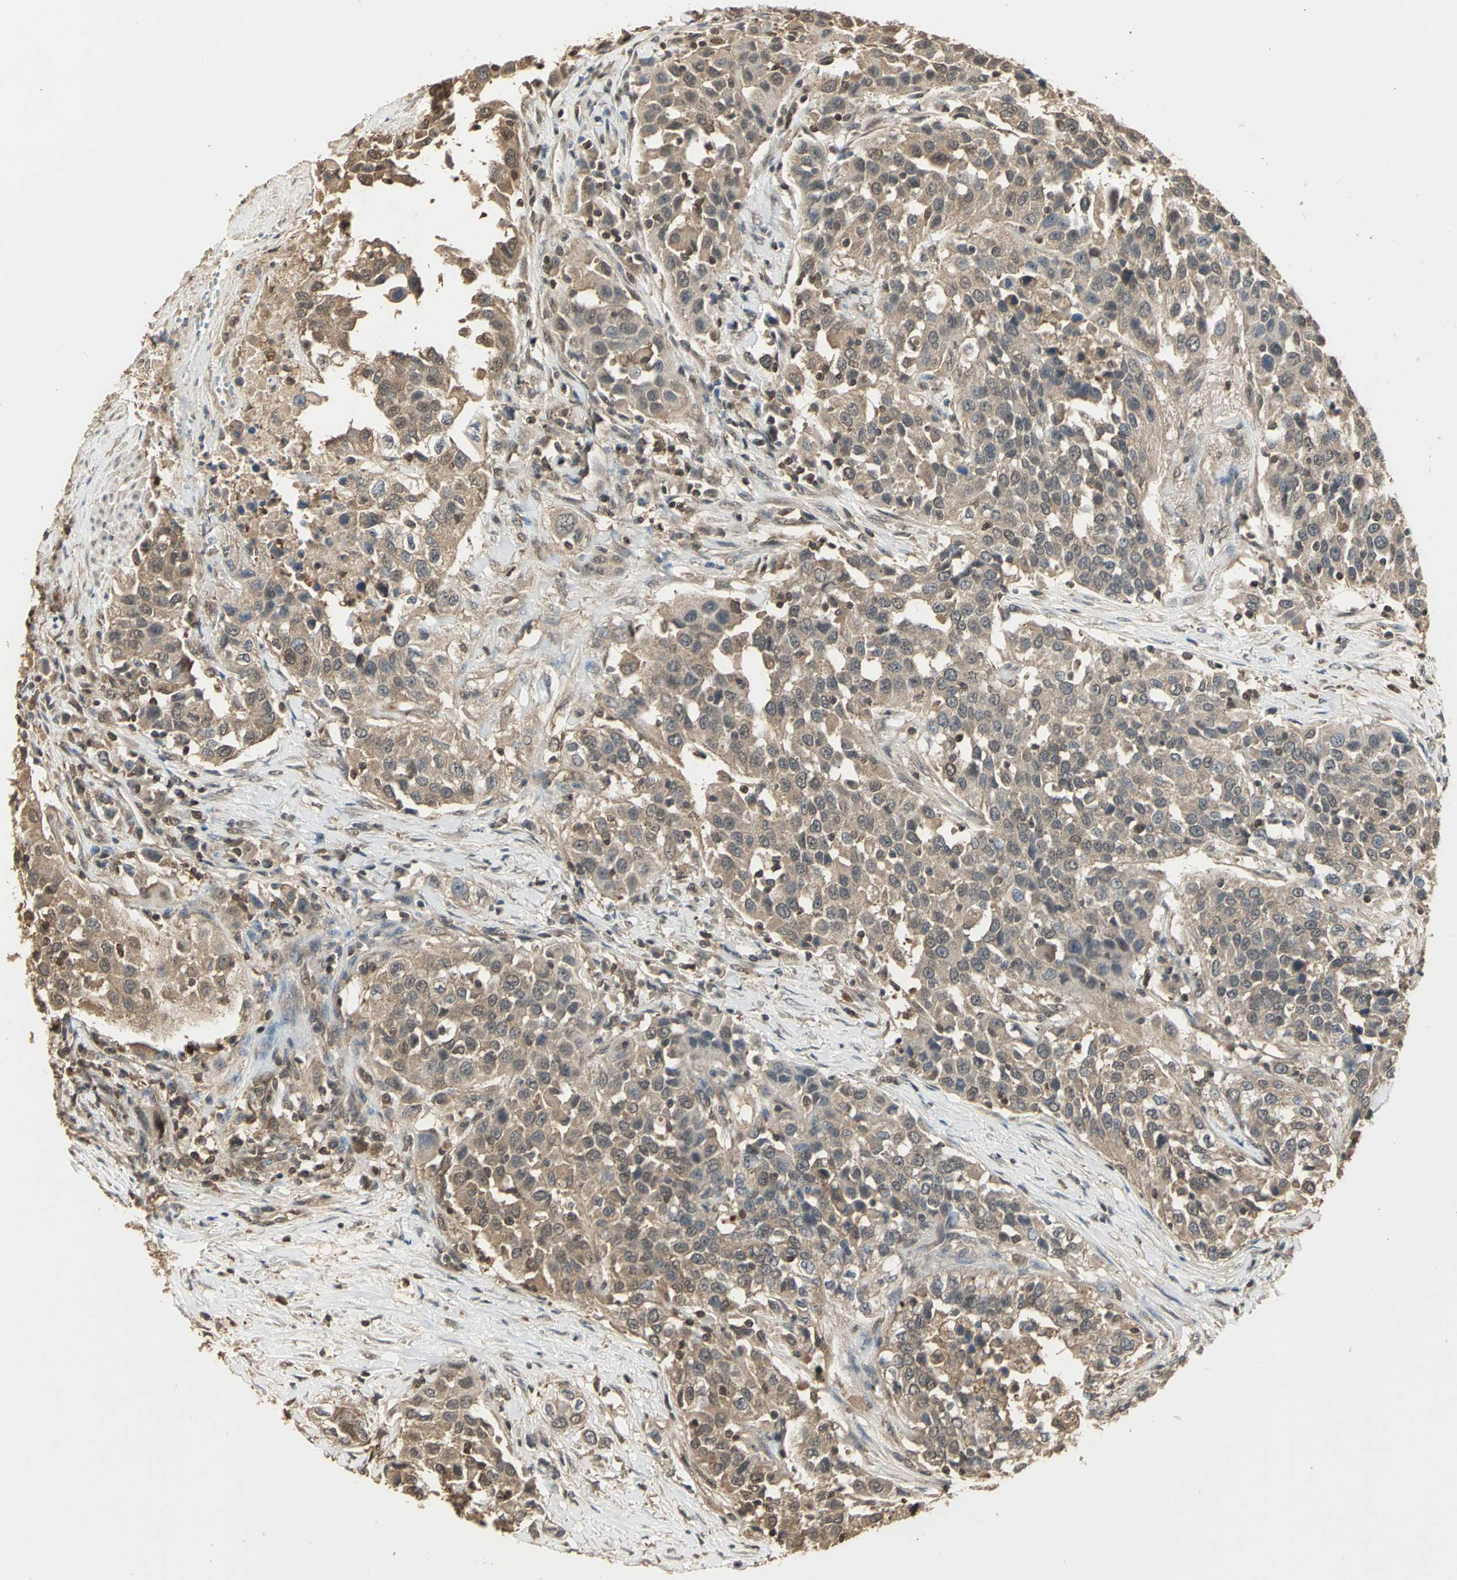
{"staining": {"intensity": "moderate", "quantity": ">75%", "location": "cytoplasmic/membranous"}, "tissue": "urothelial cancer", "cell_type": "Tumor cells", "image_type": "cancer", "snomed": [{"axis": "morphology", "description": "Urothelial carcinoma, High grade"}, {"axis": "topography", "description": "Urinary bladder"}], "caption": "About >75% of tumor cells in human urothelial cancer show moderate cytoplasmic/membranous protein expression as visualized by brown immunohistochemical staining.", "gene": "PARK7", "patient": {"sex": "female", "age": 80}}